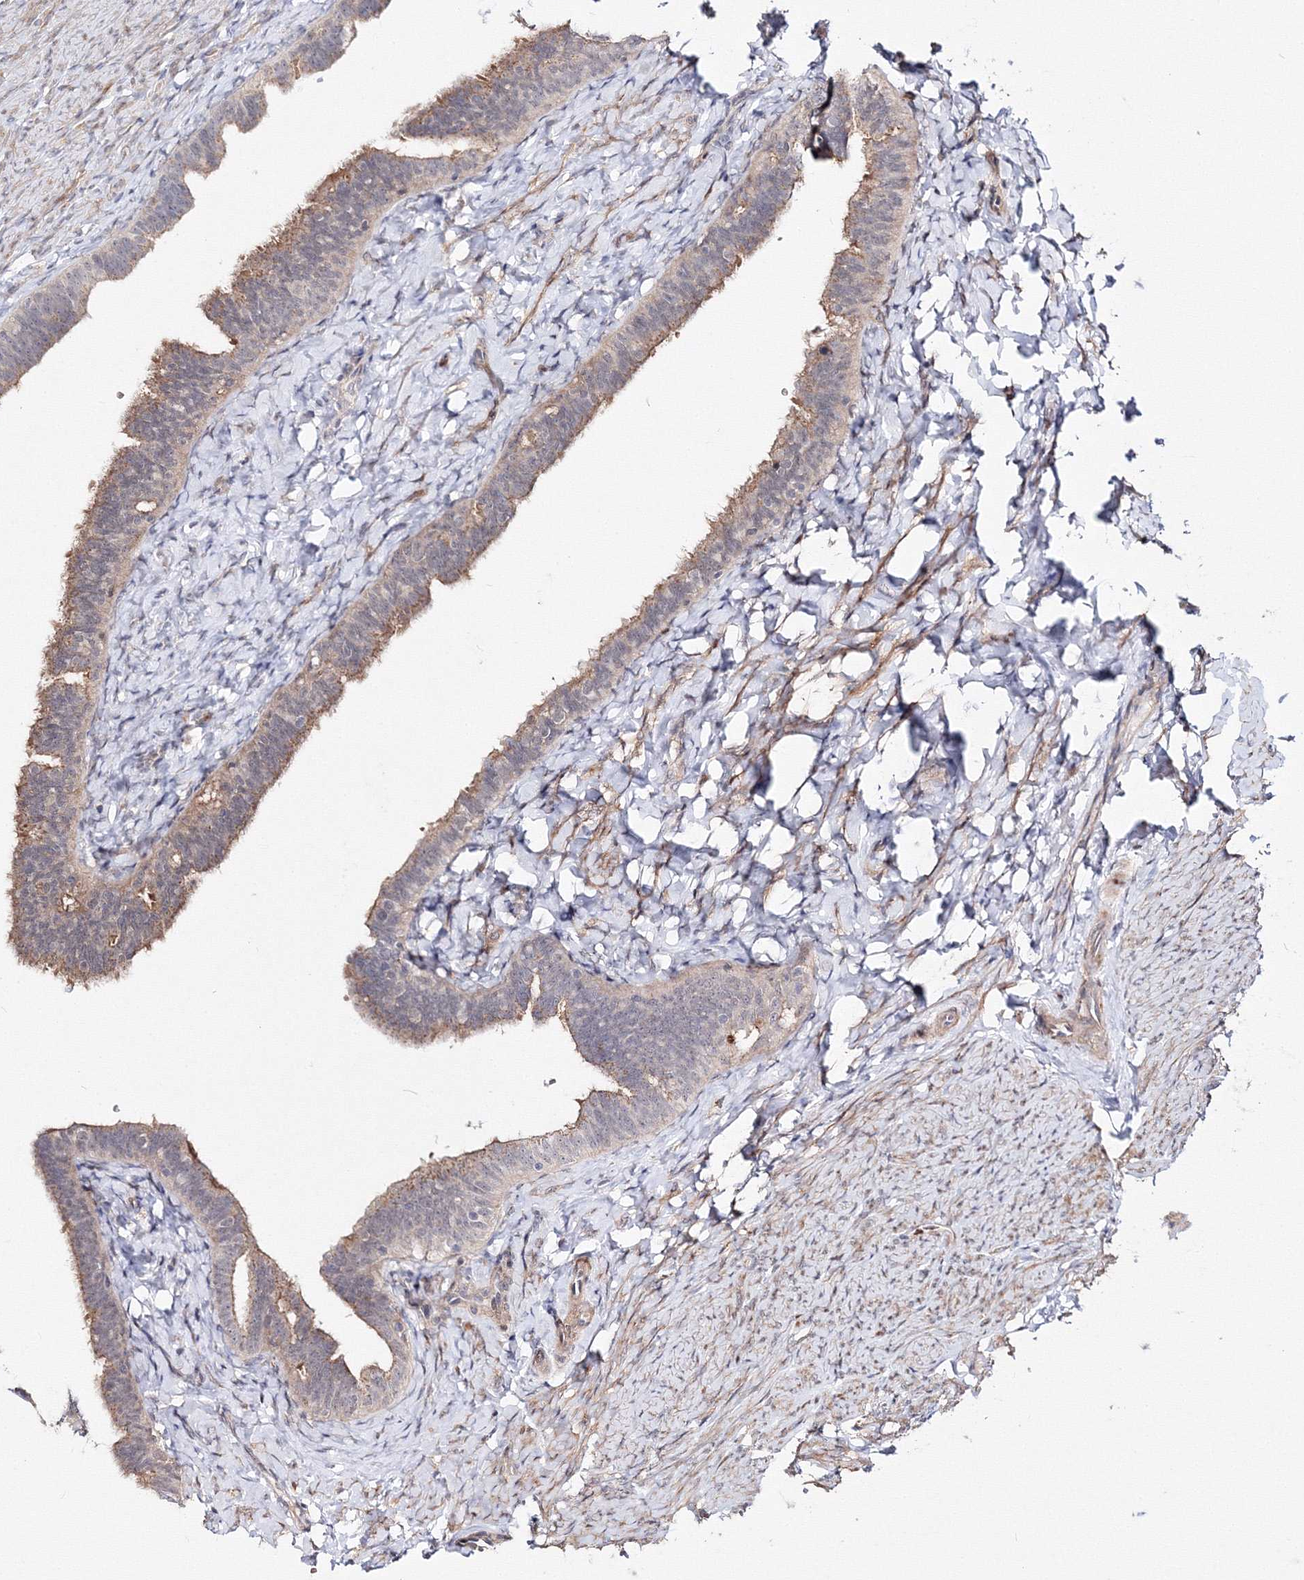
{"staining": {"intensity": "weak", "quantity": "25%-75%", "location": "cytoplasmic/membranous"}, "tissue": "fallopian tube", "cell_type": "Glandular cells", "image_type": "normal", "snomed": [{"axis": "morphology", "description": "Normal tissue, NOS"}, {"axis": "topography", "description": "Fallopian tube"}], "caption": "Human fallopian tube stained with a protein marker demonstrates weak staining in glandular cells.", "gene": "C11orf52", "patient": {"sex": "female", "age": 39}}